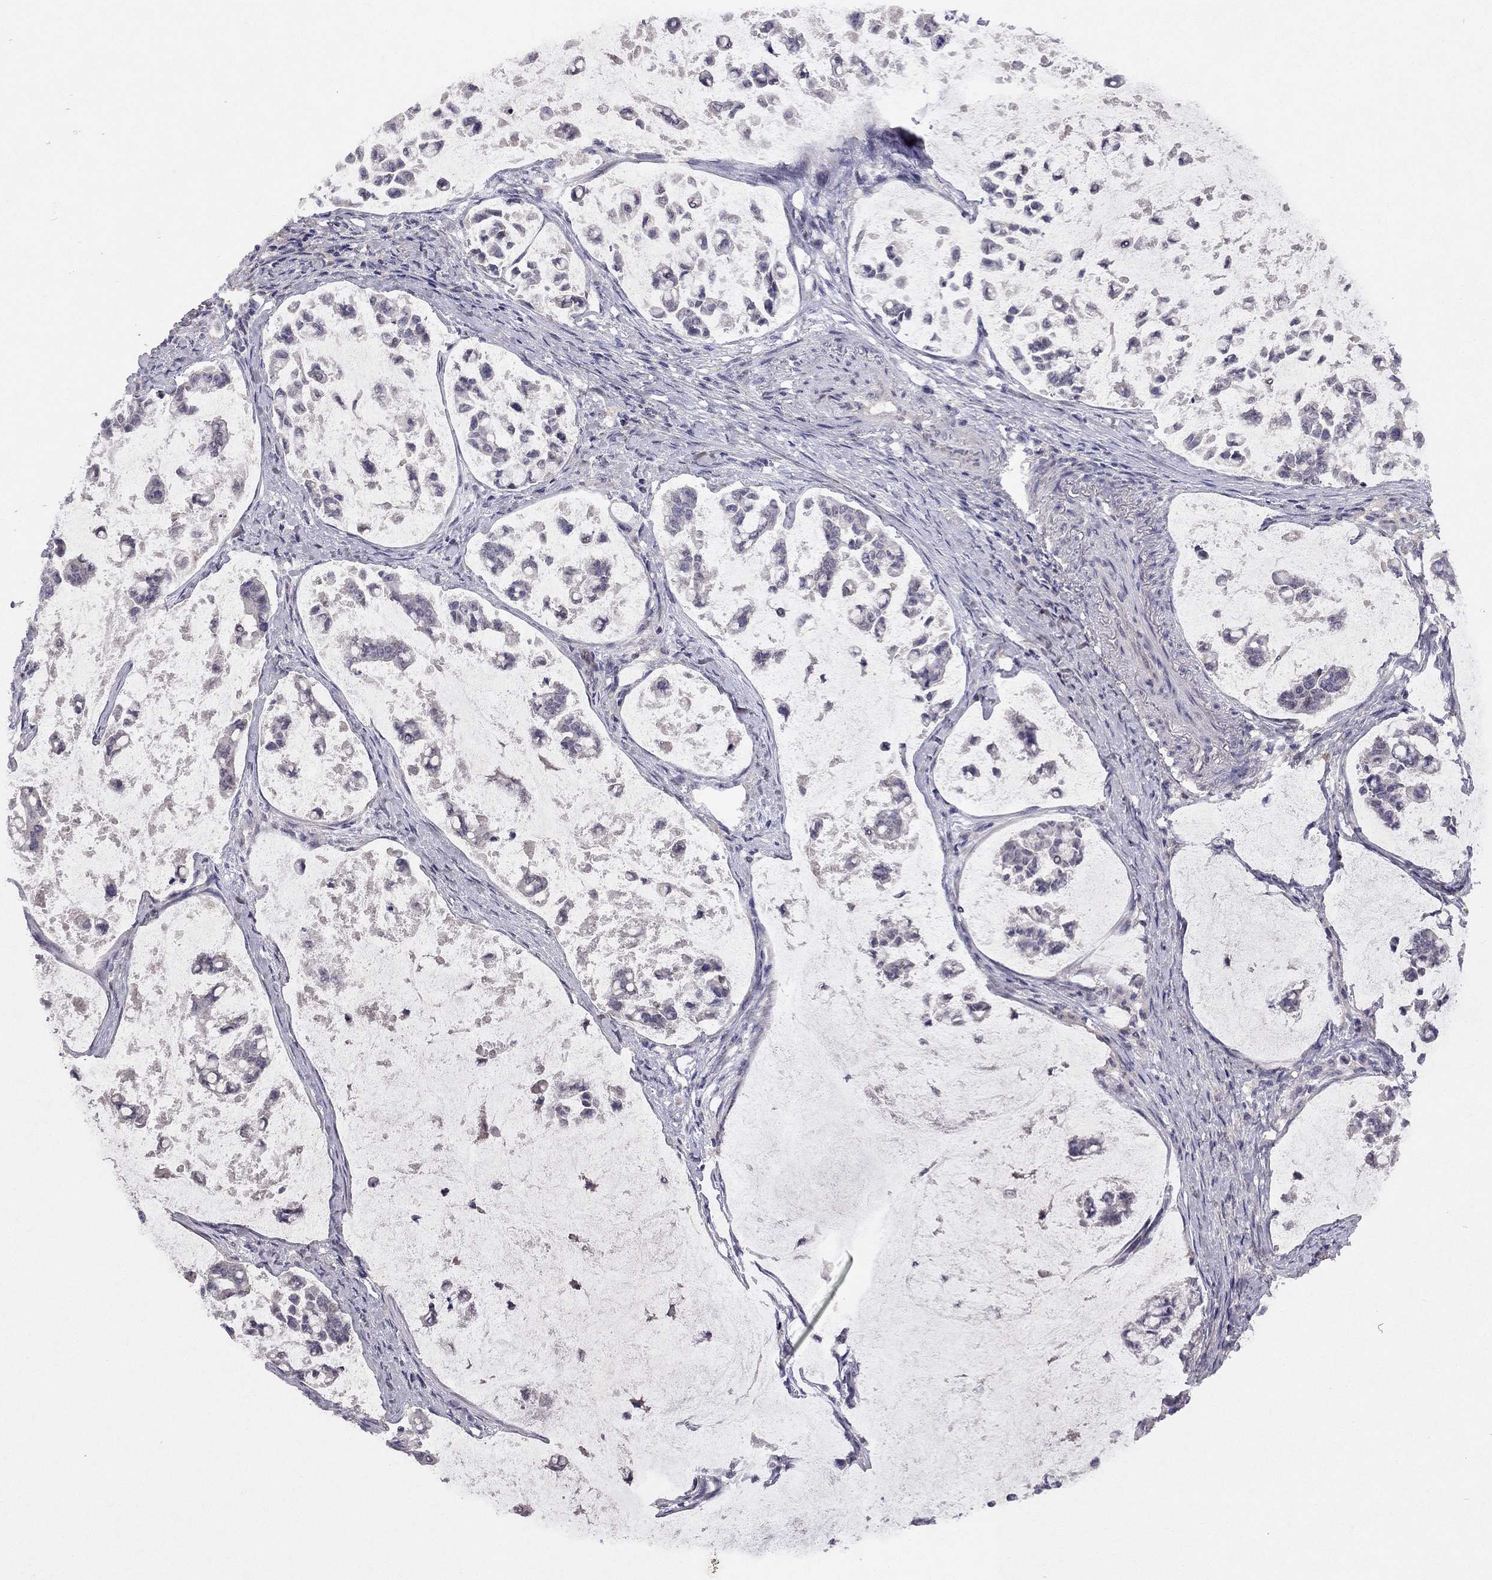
{"staining": {"intensity": "negative", "quantity": "none", "location": "none"}, "tissue": "stomach cancer", "cell_type": "Tumor cells", "image_type": "cancer", "snomed": [{"axis": "morphology", "description": "Adenocarcinoma, NOS"}, {"axis": "topography", "description": "Stomach"}], "caption": "The photomicrograph exhibits no significant expression in tumor cells of stomach cancer.", "gene": "ESR2", "patient": {"sex": "male", "age": 82}}